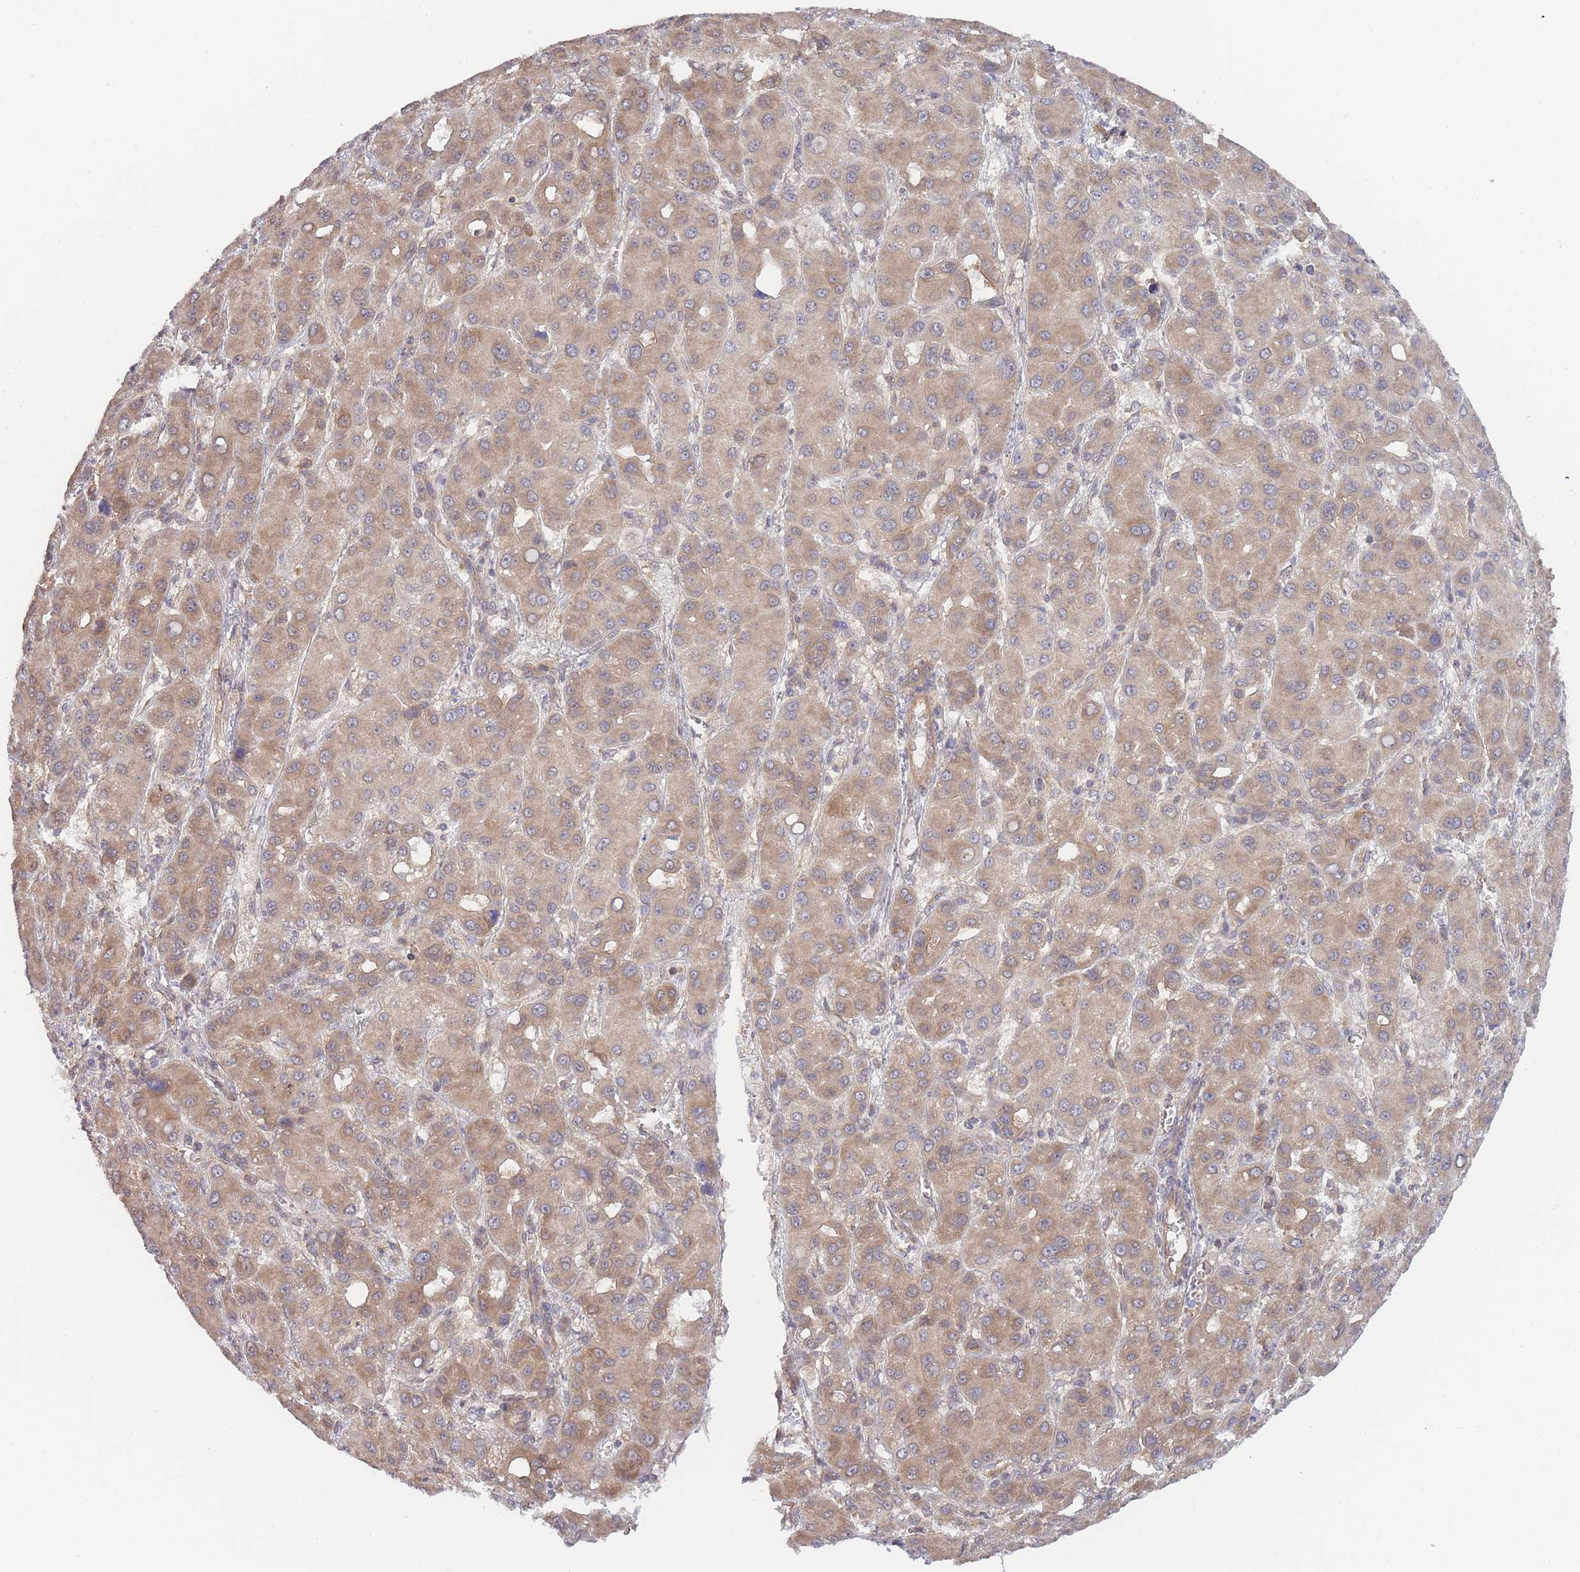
{"staining": {"intensity": "moderate", "quantity": ">75%", "location": "cytoplasmic/membranous"}, "tissue": "liver cancer", "cell_type": "Tumor cells", "image_type": "cancer", "snomed": [{"axis": "morphology", "description": "Carcinoma, Hepatocellular, NOS"}, {"axis": "topography", "description": "Liver"}], "caption": "Protein expression analysis of human liver cancer reveals moderate cytoplasmic/membranous staining in about >75% of tumor cells.", "gene": "MRPS18B", "patient": {"sex": "male", "age": 55}}